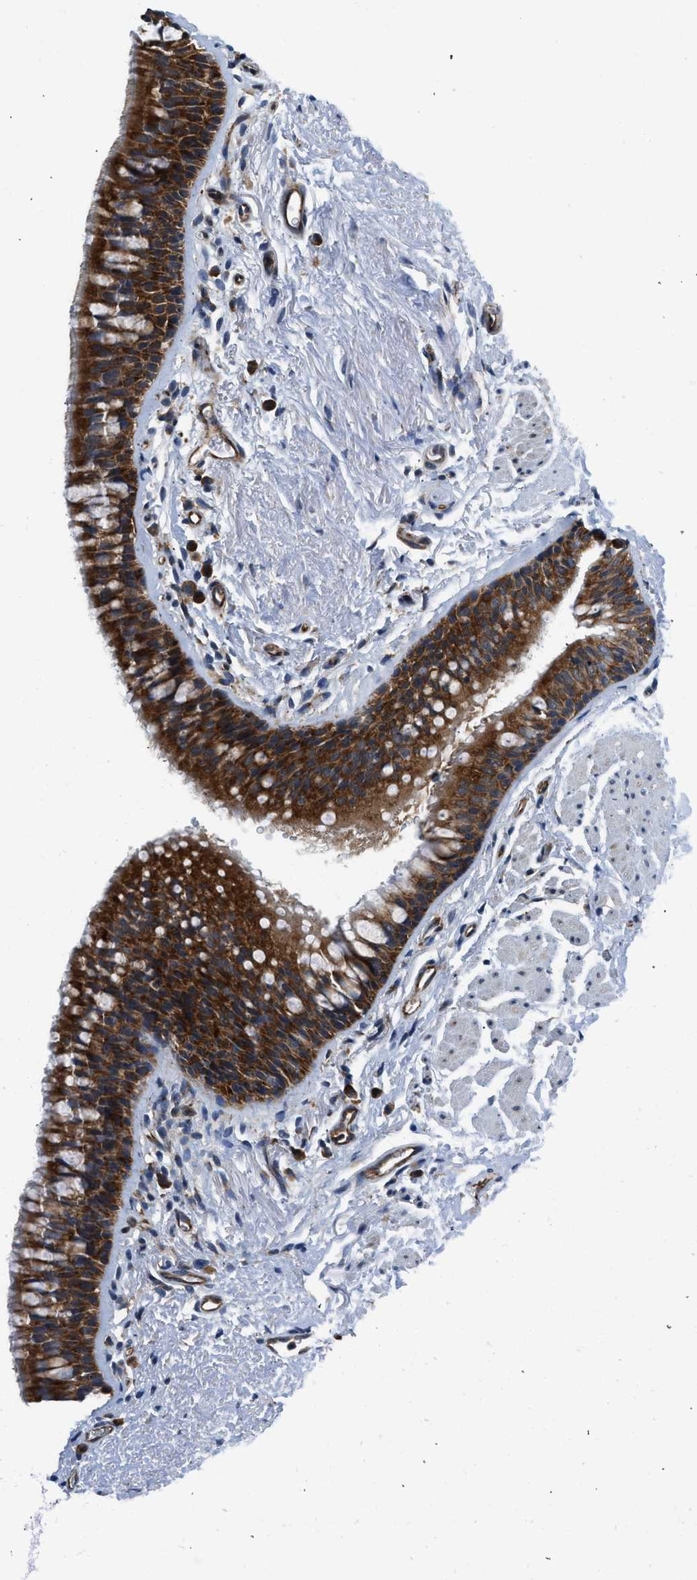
{"staining": {"intensity": "negative", "quantity": "none", "location": "none"}, "tissue": "adipose tissue", "cell_type": "Adipocytes", "image_type": "normal", "snomed": [{"axis": "morphology", "description": "Normal tissue, NOS"}, {"axis": "topography", "description": "Cartilage tissue"}, {"axis": "topography", "description": "Bronchus"}], "caption": "Protein analysis of benign adipose tissue exhibits no significant positivity in adipocytes. Nuclei are stained in blue.", "gene": "PA2G4", "patient": {"sex": "female", "age": 53}}